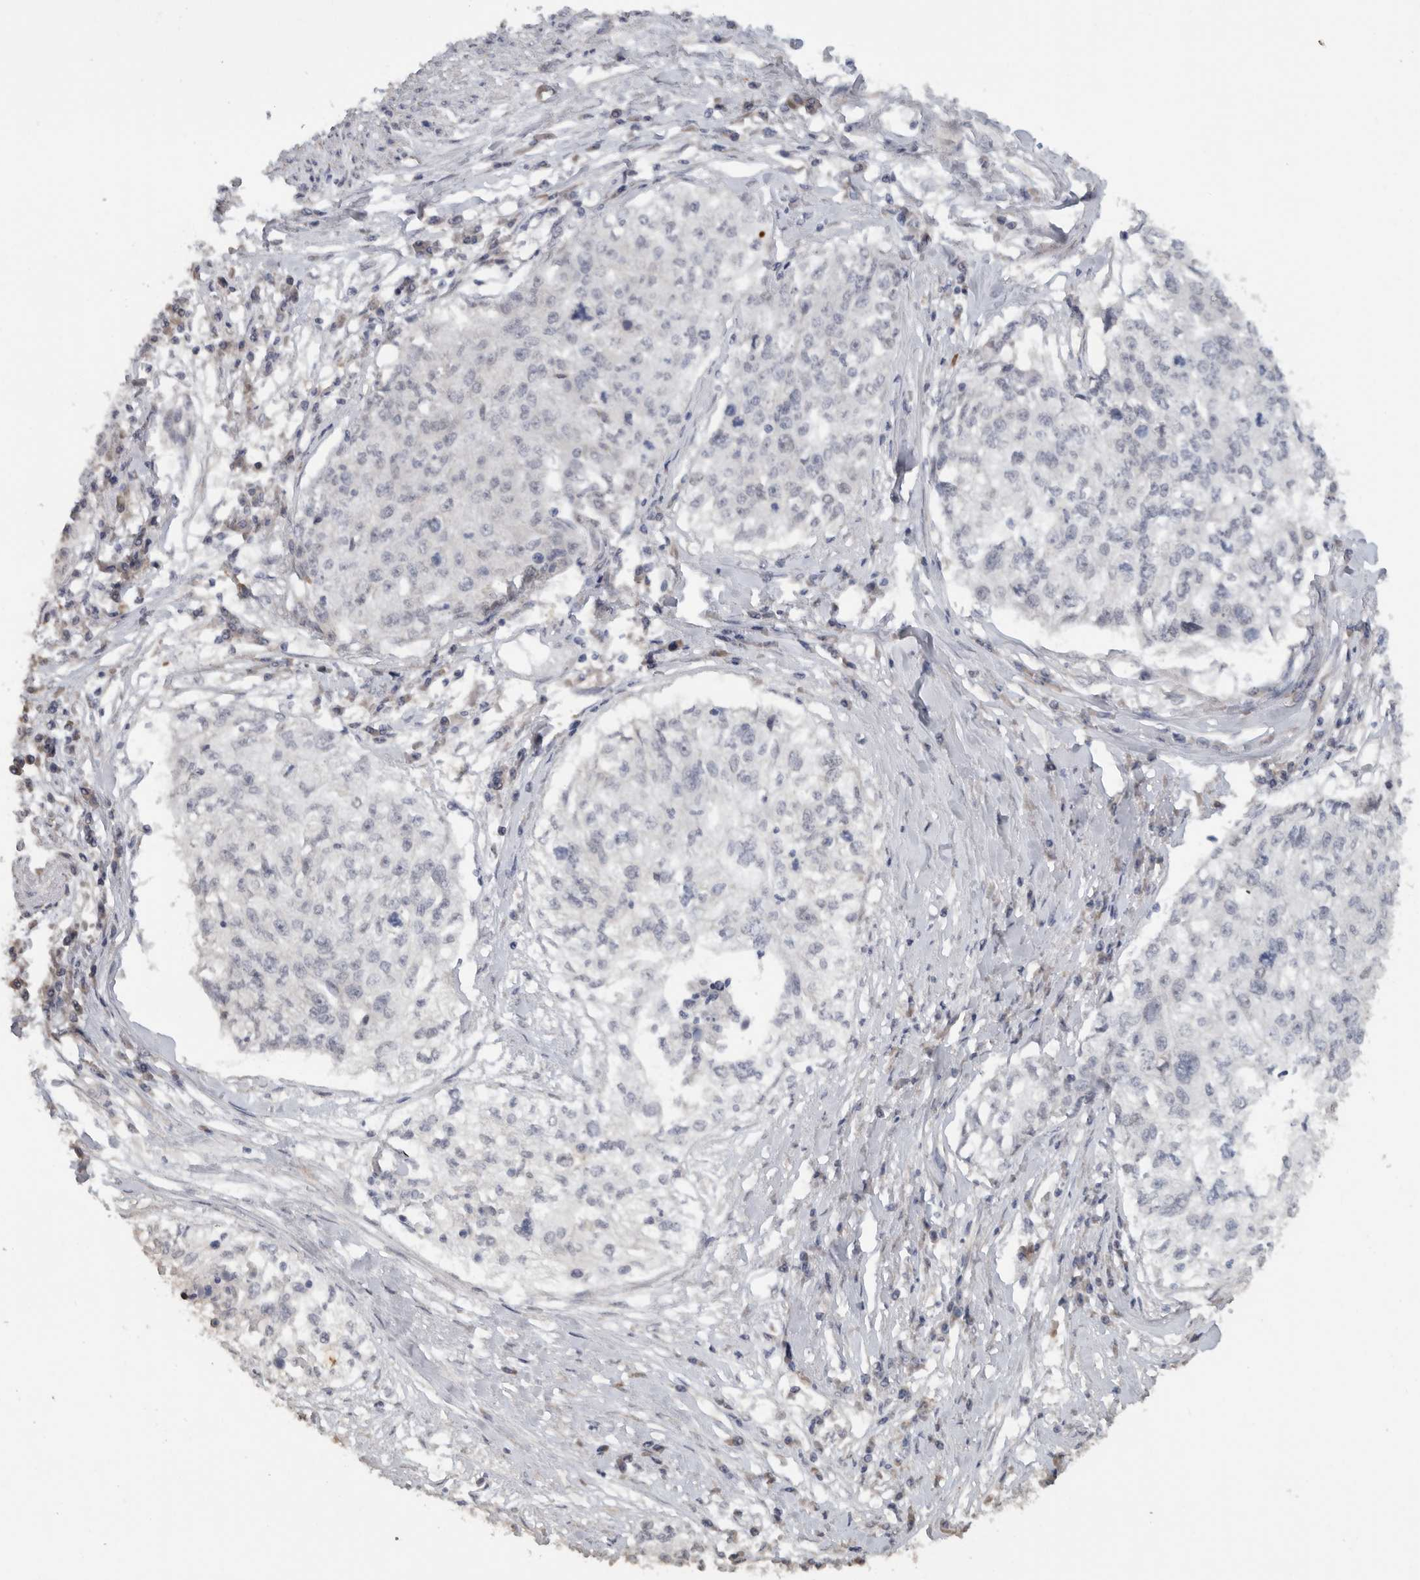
{"staining": {"intensity": "negative", "quantity": "none", "location": "none"}, "tissue": "cervical cancer", "cell_type": "Tumor cells", "image_type": "cancer", "snomed": [{"axis": "morphology", "description": "Squamous cell carcinoma, NOS"}, {"axis": "topography", "description": "Cervix"}], "caption": "An image of human squamous cell carcinoma (cervical) is negative for staining in tumor cells.", "gene": "DYRK2", "patient": {"sex": "female", "age": 57}}